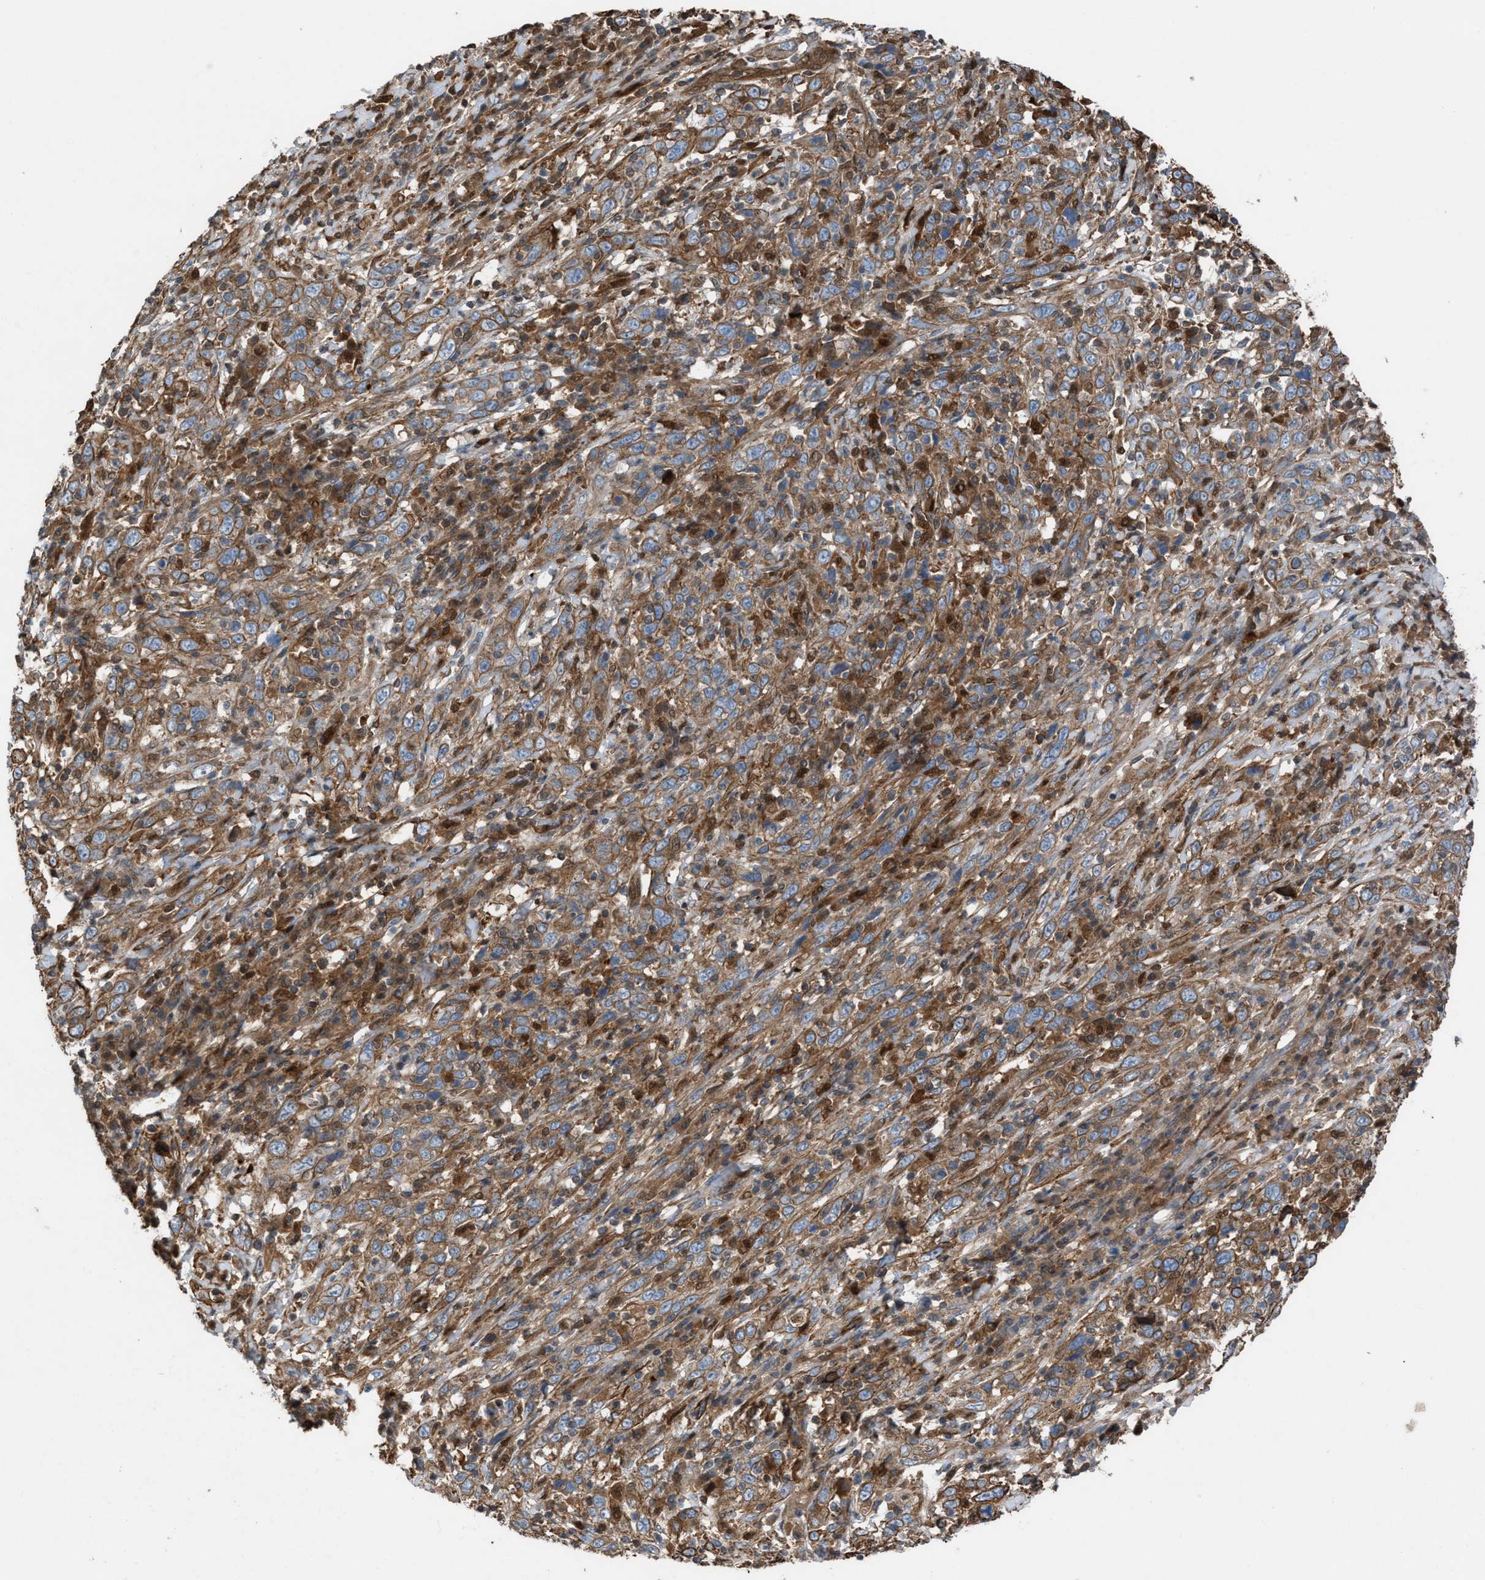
{"staining": {"intensity": "moderate", "quantity": ">75%", "location": "cytoplasmic/membranous"}, "tissue": "cervical cancer", "cell_type": "Tumor cells", "image_type": "cancer", "snomed": [{"axis": "morphology", "description": "Squamous cell carcinoma, NOS"}, {"axis": "topography", "description": "Cervix"}], "caption": "High-power microscopy captured an immunohistochemistry histopathology image of cervical squamous cell carcinoma, revealing moderate cytoplasmic/membranous expression in approximately >75% of tumor cells. The staining was performed using DAB (3,3'-diaminobenzidine), with brown indicating positive protein expression. Nuclei are stained blue with hematoxylin.", "gene": "TPK1", "patient": {"sex": "female", "age": 46}}